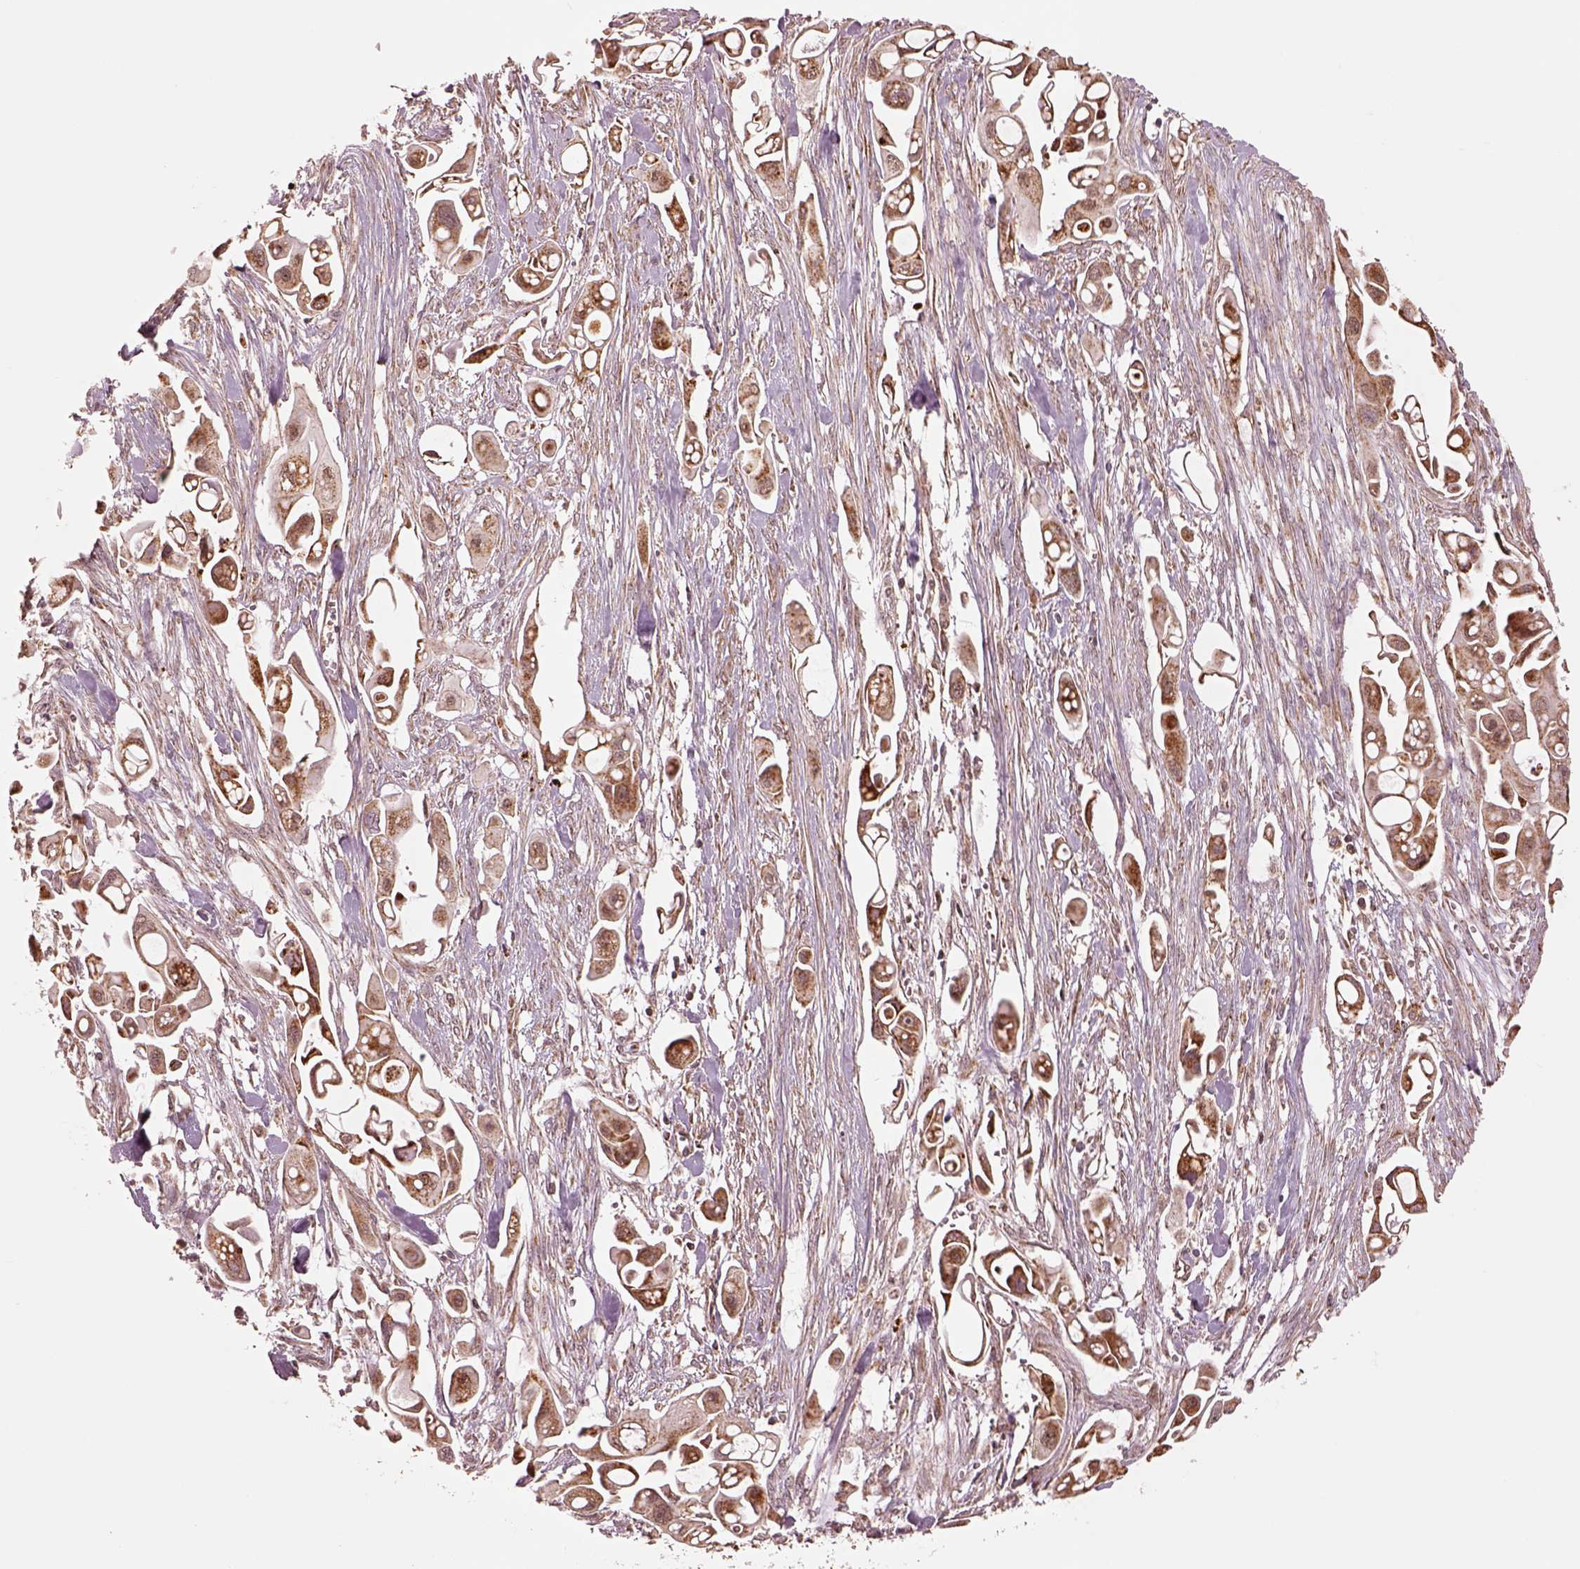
{"staining": {"intensity": "moderate", "quantity": ">75%", "location": "cytoplasmic/membranous"}, "tissue": "pancreatic cancer", "cell_type": "Tumor cells", "image_type": "cancer", "snomed": [{"axis": "morphology", "description": "Adenocarcinoma, NOS"}, {"axis": "topography", "description": "Pancreas"}], "caption": "Adenocarcinoma (pancreatic) stained with a protein marker demonstrates moderate staining in tumor cells.", "gene": "SEL1L3", "patient": {"sex": "male", "age": 50}}